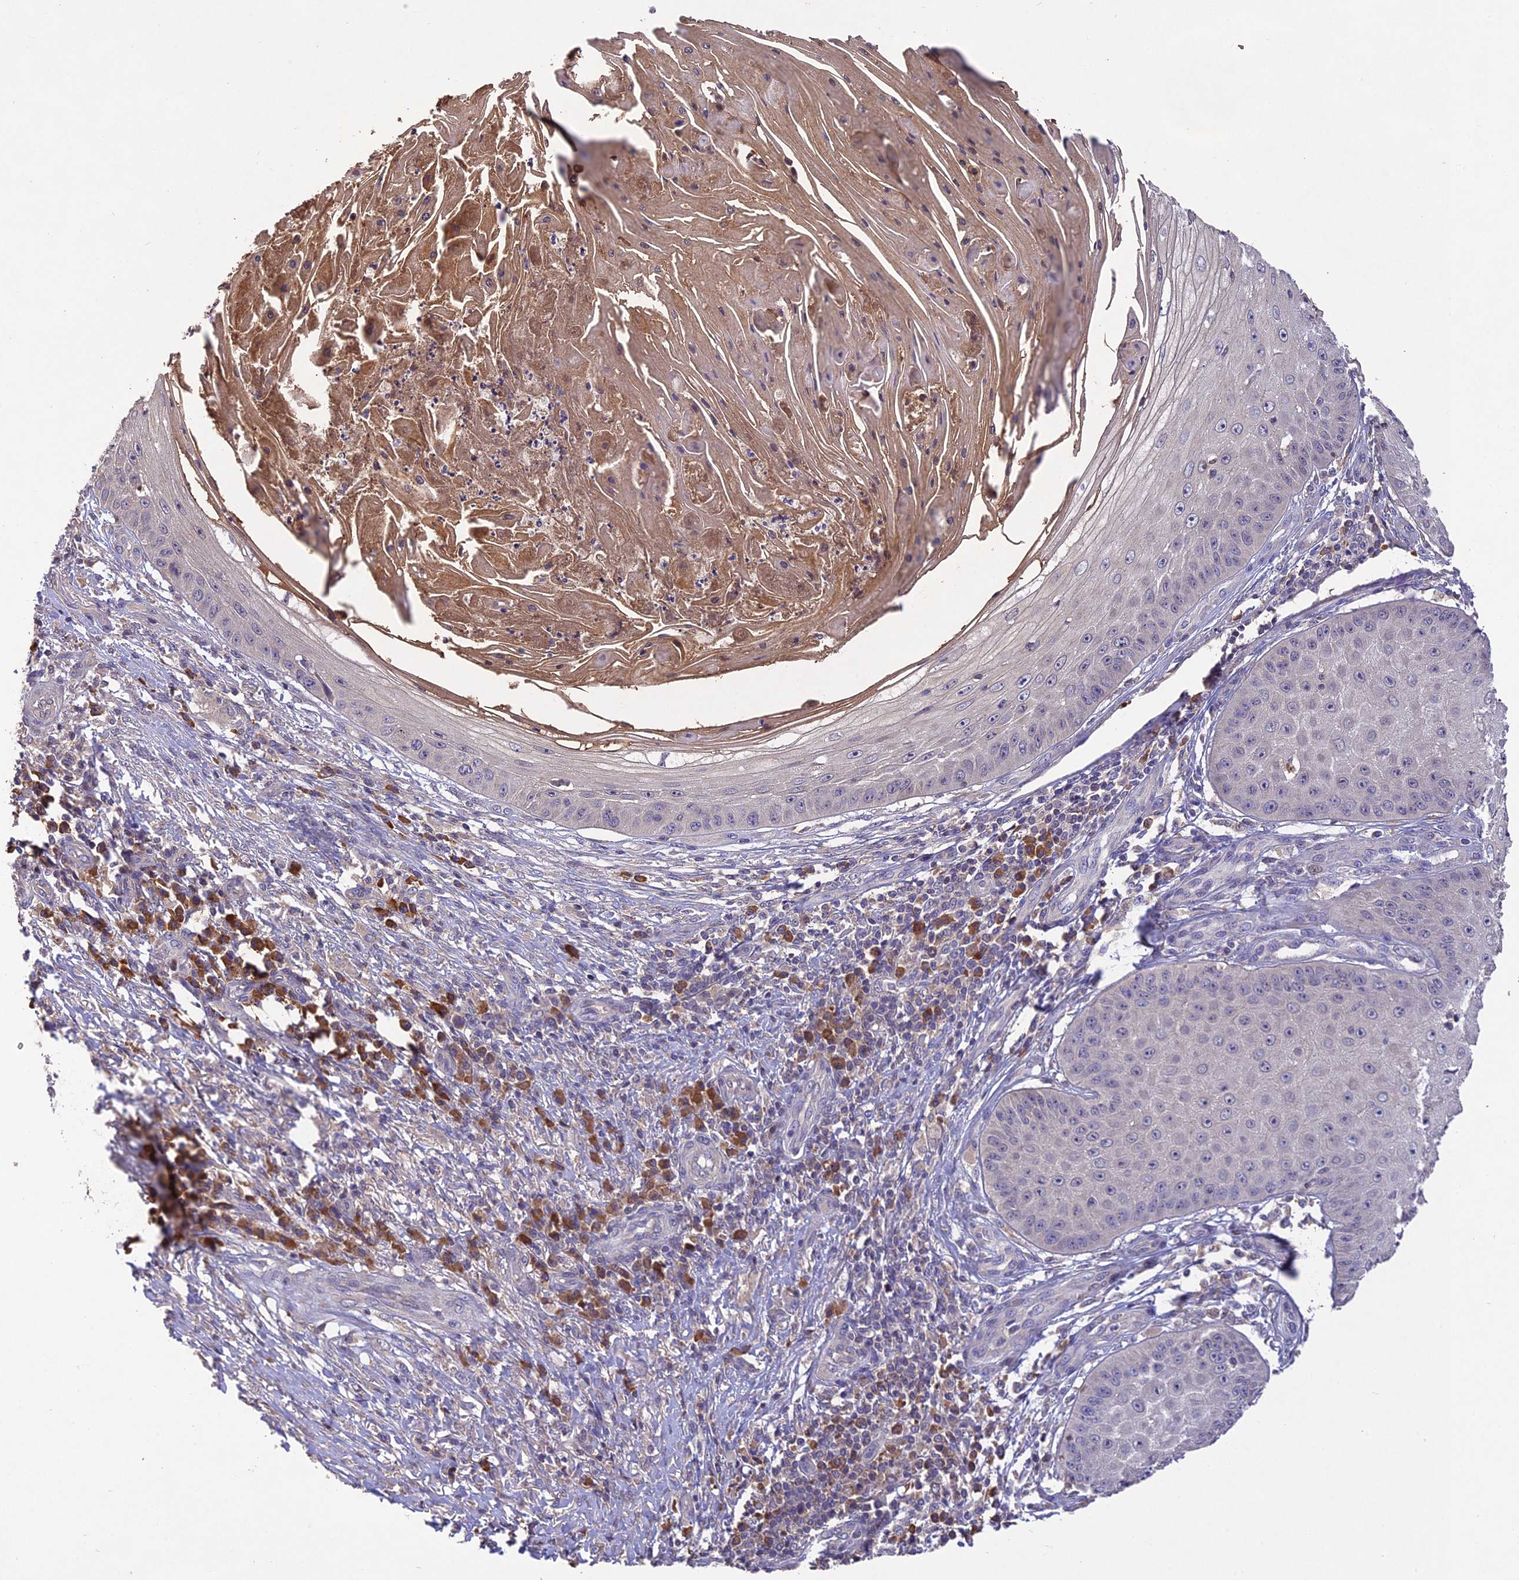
{"staining": {"intensity": "negative", "quantity": "none", "location": "none"}, "tissue": "skin cancer", "cell_type": "Tumor cells", "image_type": "cancer", "snomed": [{"axis": "morphology", "description": "Squamous cell carcinoma, NOS"}, {"axis": "topography", "description": "Skin"}], "caption": "Tumor cells are negative for protein expression in human squamous cell carcinoma (skin).", "gene": "DENND5B", "patient": {"sex": "male", "age": 70}}